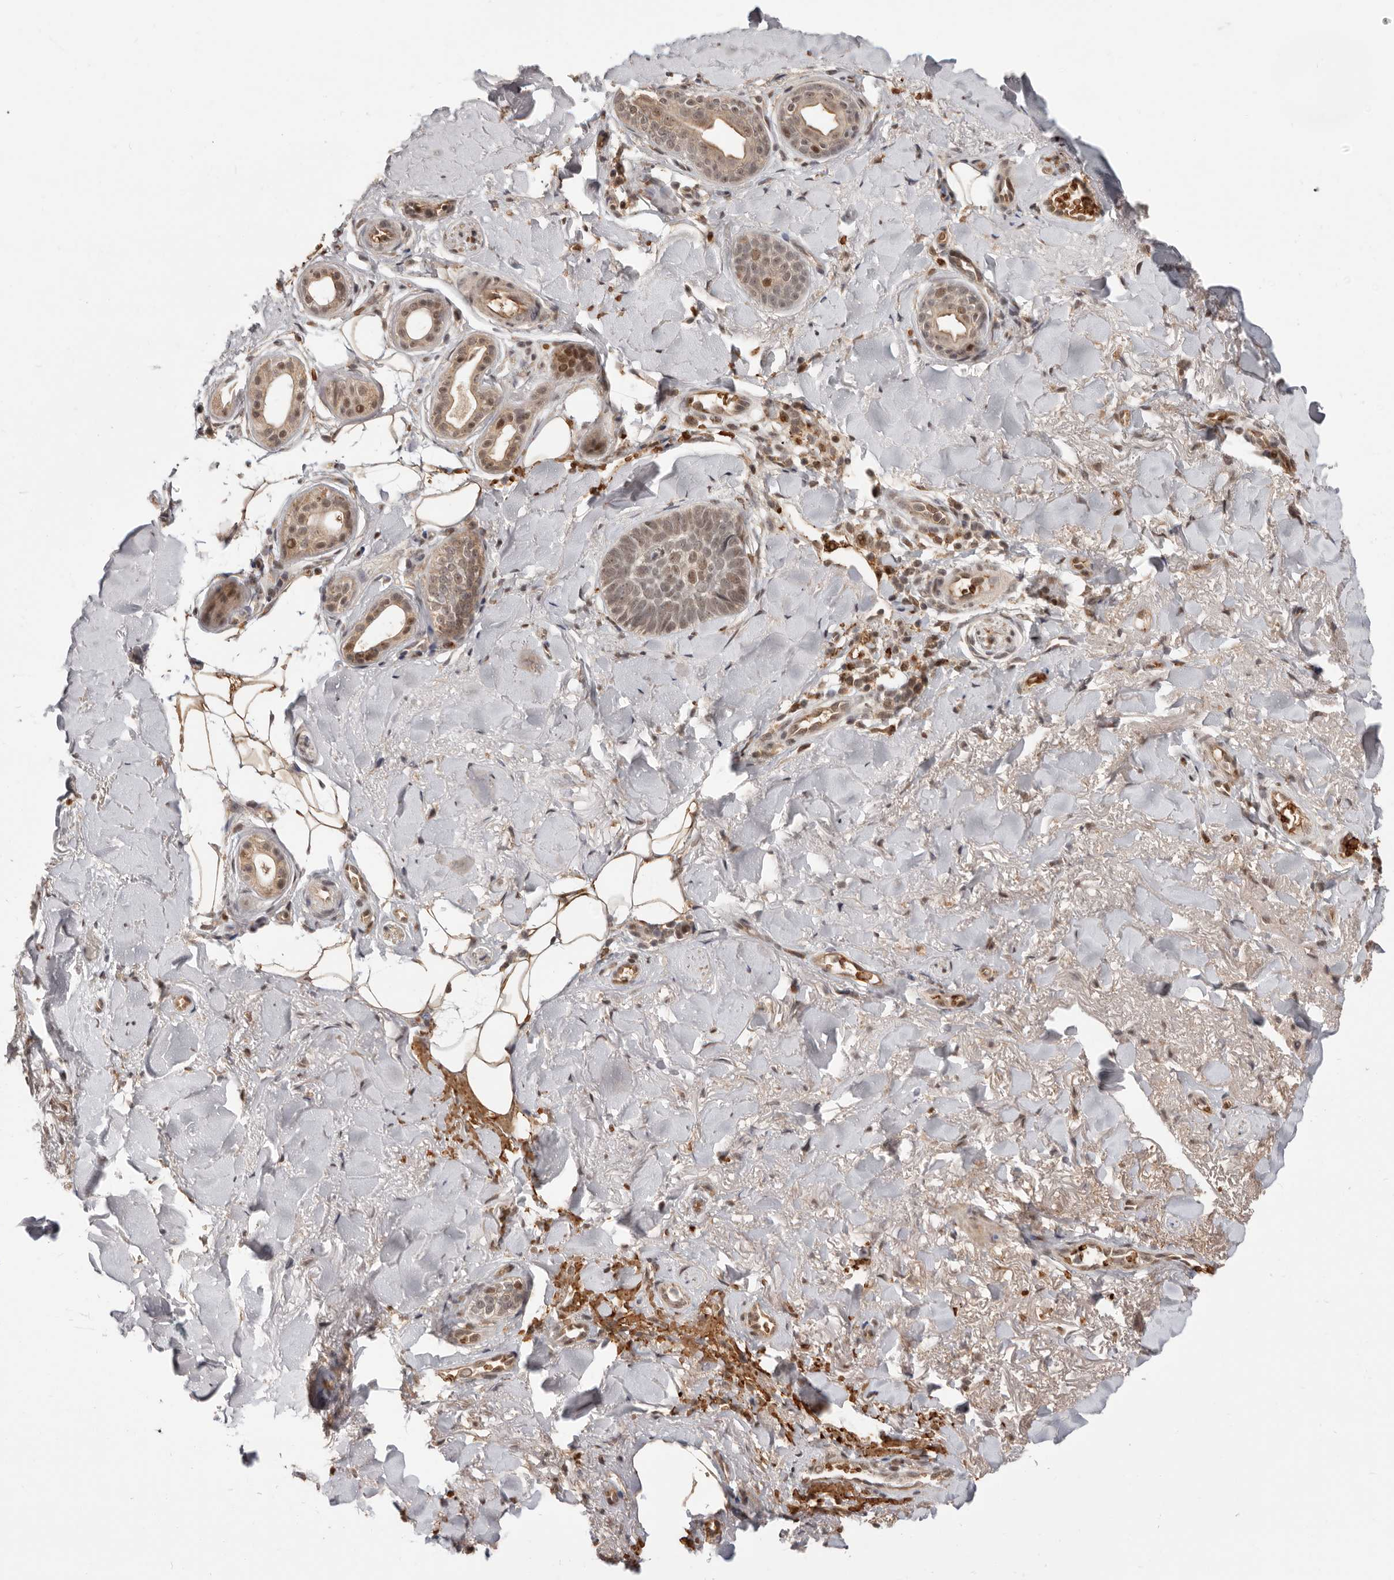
{"staining": {"intensity": "weak", "quantity": ">75%", "location": "nuclear"}, "tissue": "skin cancer", "cell_type": "Tumor cells", "image_type": "cancer", "snomed": [{"axis": "morphology", "description": "Basal cell carcinoma"}, {"axis": "topography", "description": "Skin"}], "caption": "Immunohistochemical staining of skin cancer shows weak nuclear protein staining in about >75% of tumor cells.", "gene": "NCOA3", "patient": {"sex": "female", "age": 82}}